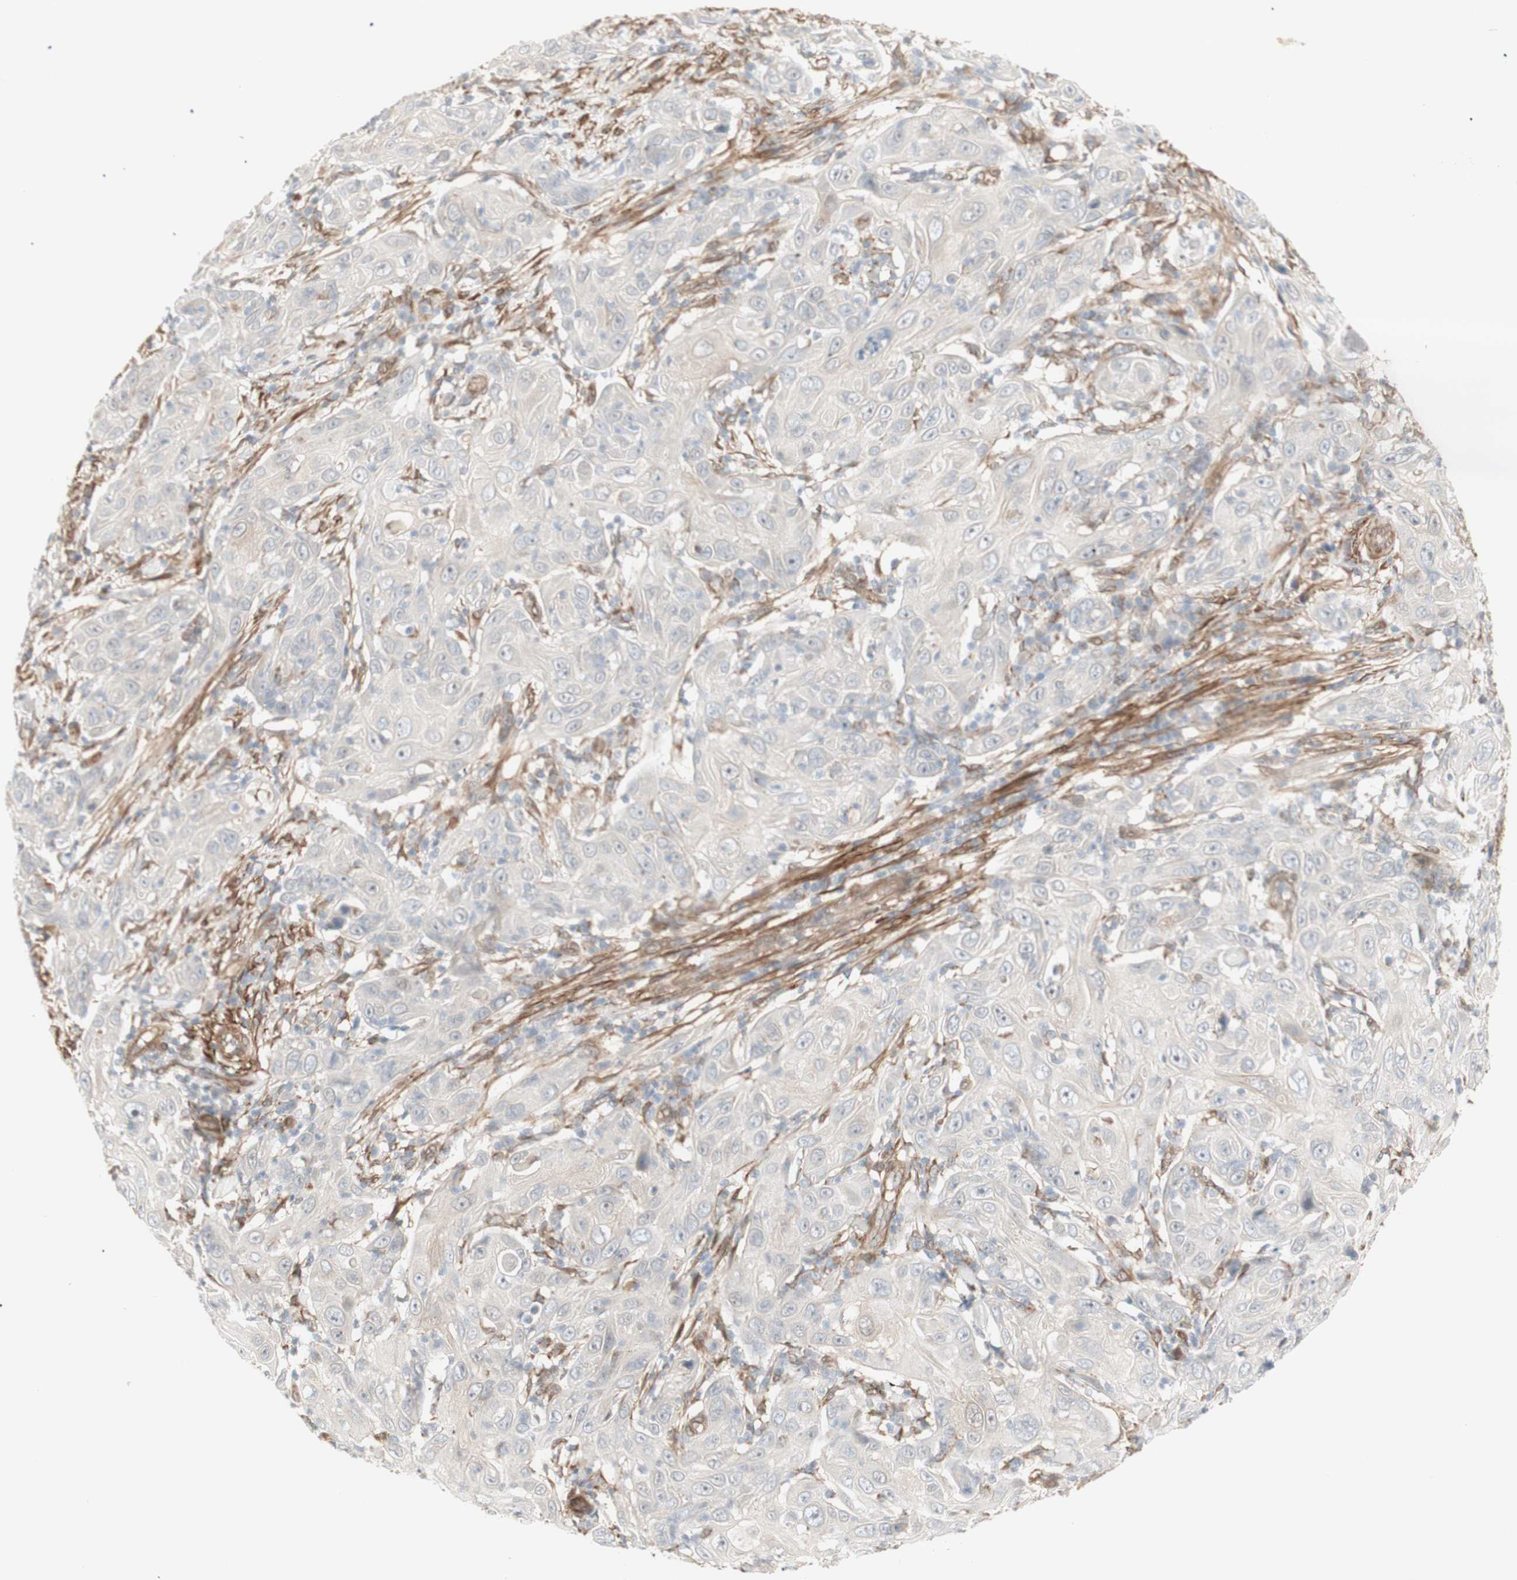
{"staining": {"intensity": "negative", "quantity": "none", "location": "none"}, "tissue": "skin cancer", "cell_type": "Tumor cells", "image_type": "cancer", "snomed": [{"axis": "morphology", "description": "Squamous cell carcinoma, NOS"}, {"axis": "topography", "description": "Skin"}], "caption": "Skin cancer was stained to show a protein in brown. There is no significant positivity in tumor cells.", "gene": "CNN3", "patient": {"sex": "female", "age": 88}}